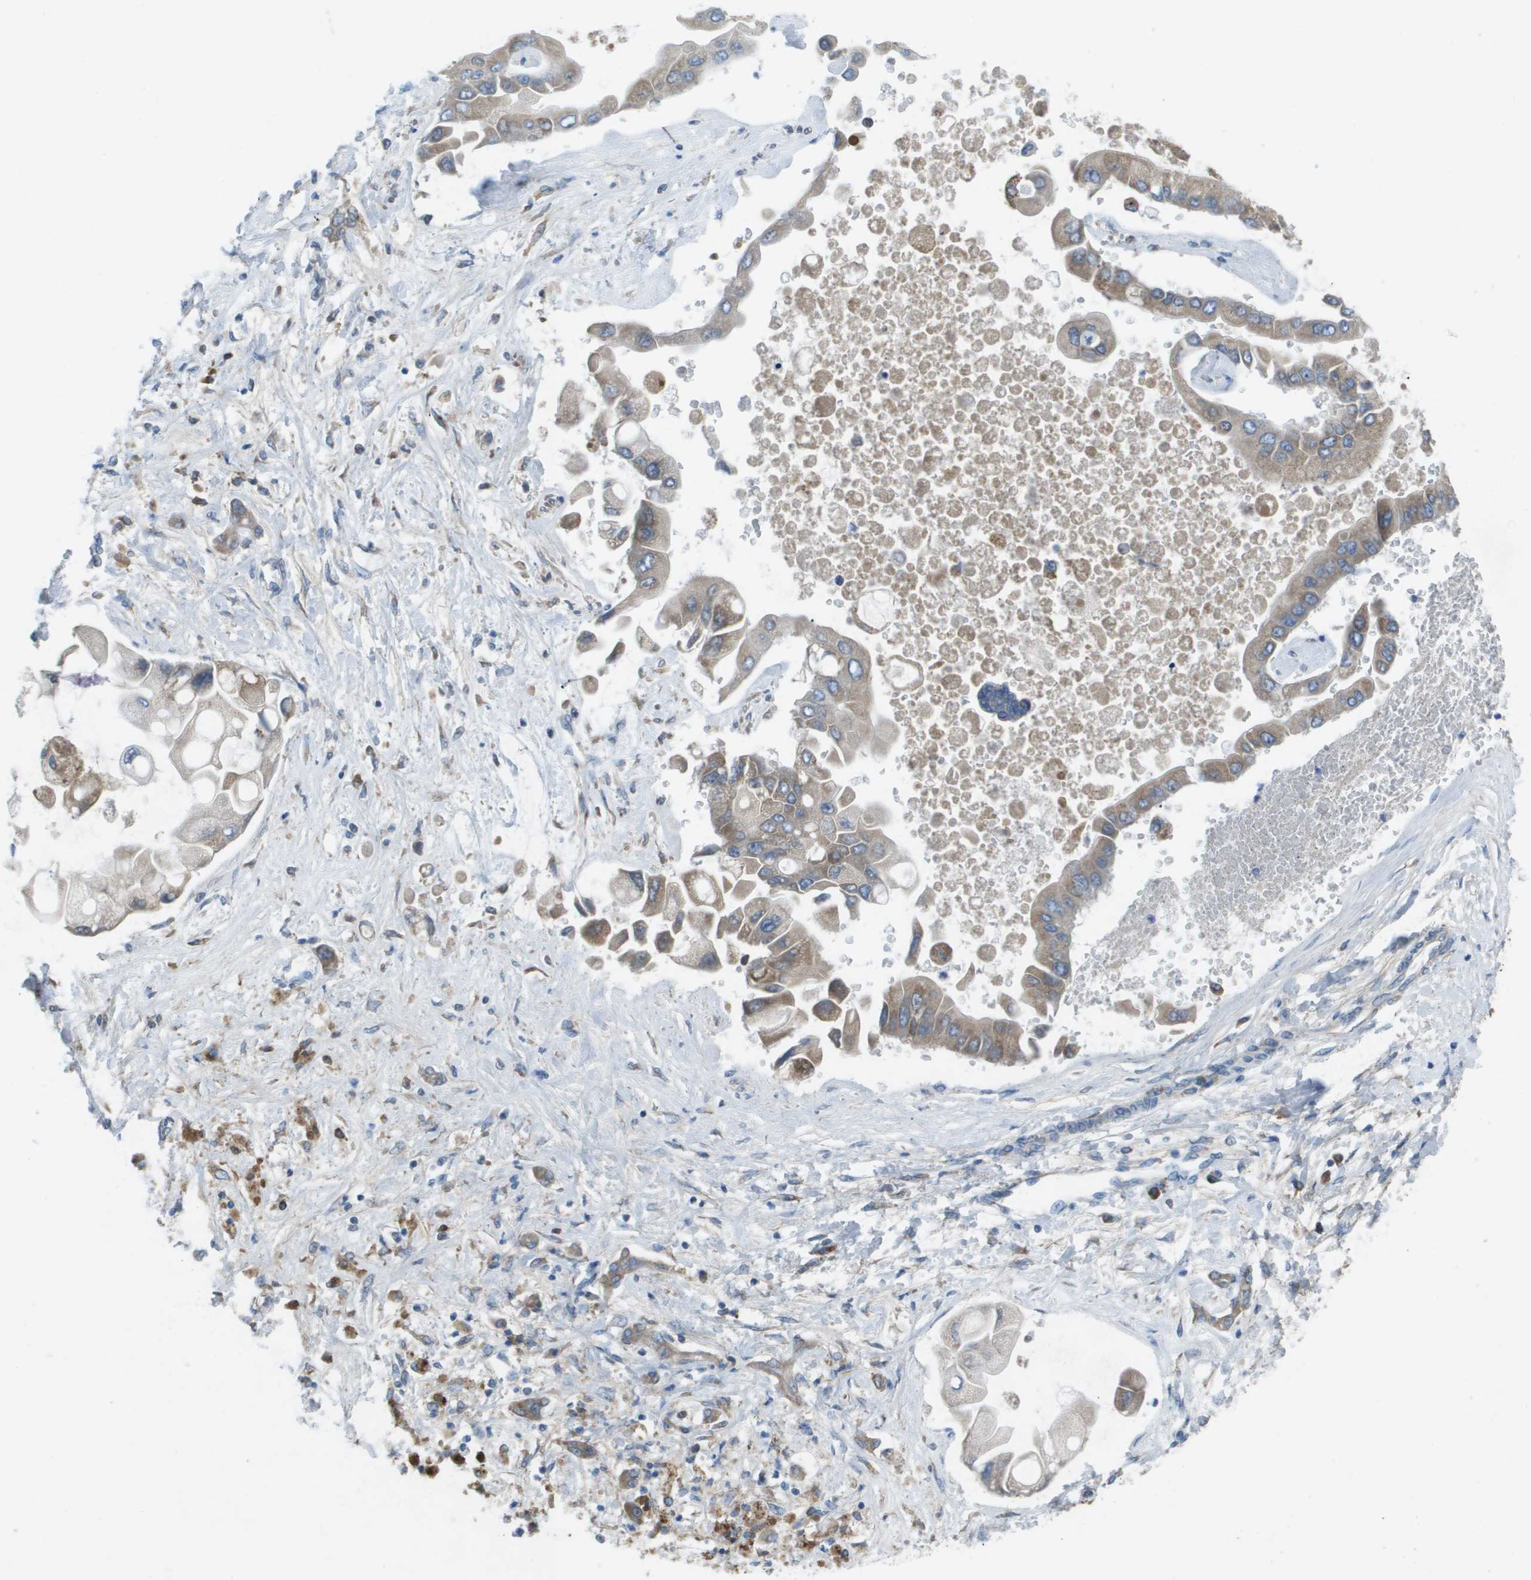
{"staining": {"intensity": "strong", "quantity": "25%-75%", "location": "cytoplasmic/membranous,nuclear"}, "tissue": "liver cancer", "cell_type": "Tumor cells", "image_type": "cancer", "snomed": [{"axis": "morphology", "description": "Cholangiocarcinoma"}, {"axis": "topography", "description": "Liver"}], "caption": "Immunohistochemistry (IHC) image of liver cholangiocarcinoma stained for a protein (brown), which reveals high levels of strong cytoplasmic/membranous and nuclear expression in about 25%-75% of tumor cells.", "gene": "CLCN2", "patient": {"sex": "male", "age": 50}}